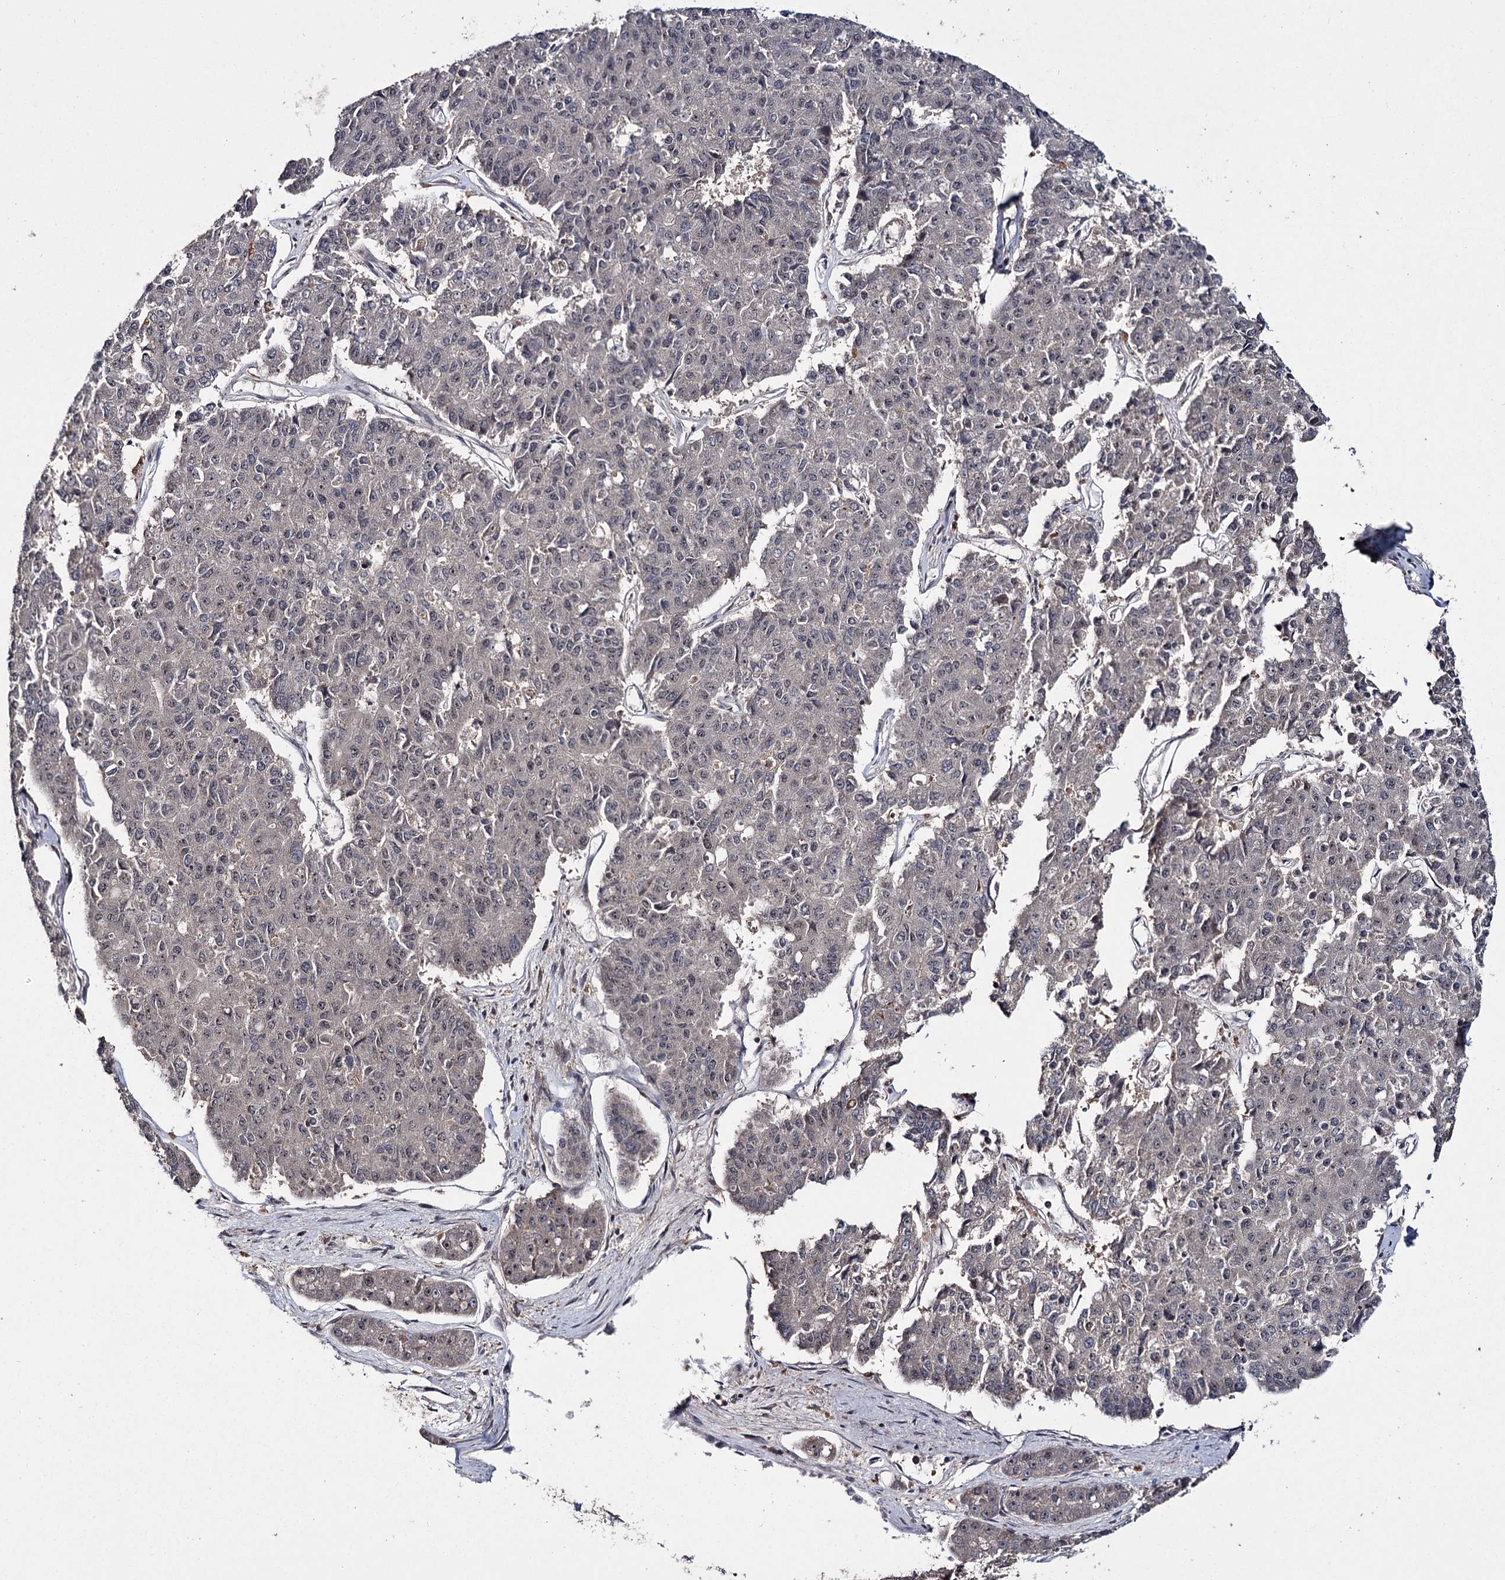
{"staining": {"intensity": "negative", "quantity": "none", "location": "none"}, "tissue": "pancreatic cancer", "cell_type": "Tumor cells", "image_type": "cancer", "snomed": [{"axis": "morphology", "description": "Adenocarcinoma, NOS"}, {"axis": "topography", "description": "Pancreas"}], "caption": "A high-resolution micrograph shows immunohistochemistry (IHC) staining of pancreatic cancer, which displays no significant staining in tumor cells.", "gene": "MKNK2", "patient": {"sex": "male", "age": 50}}